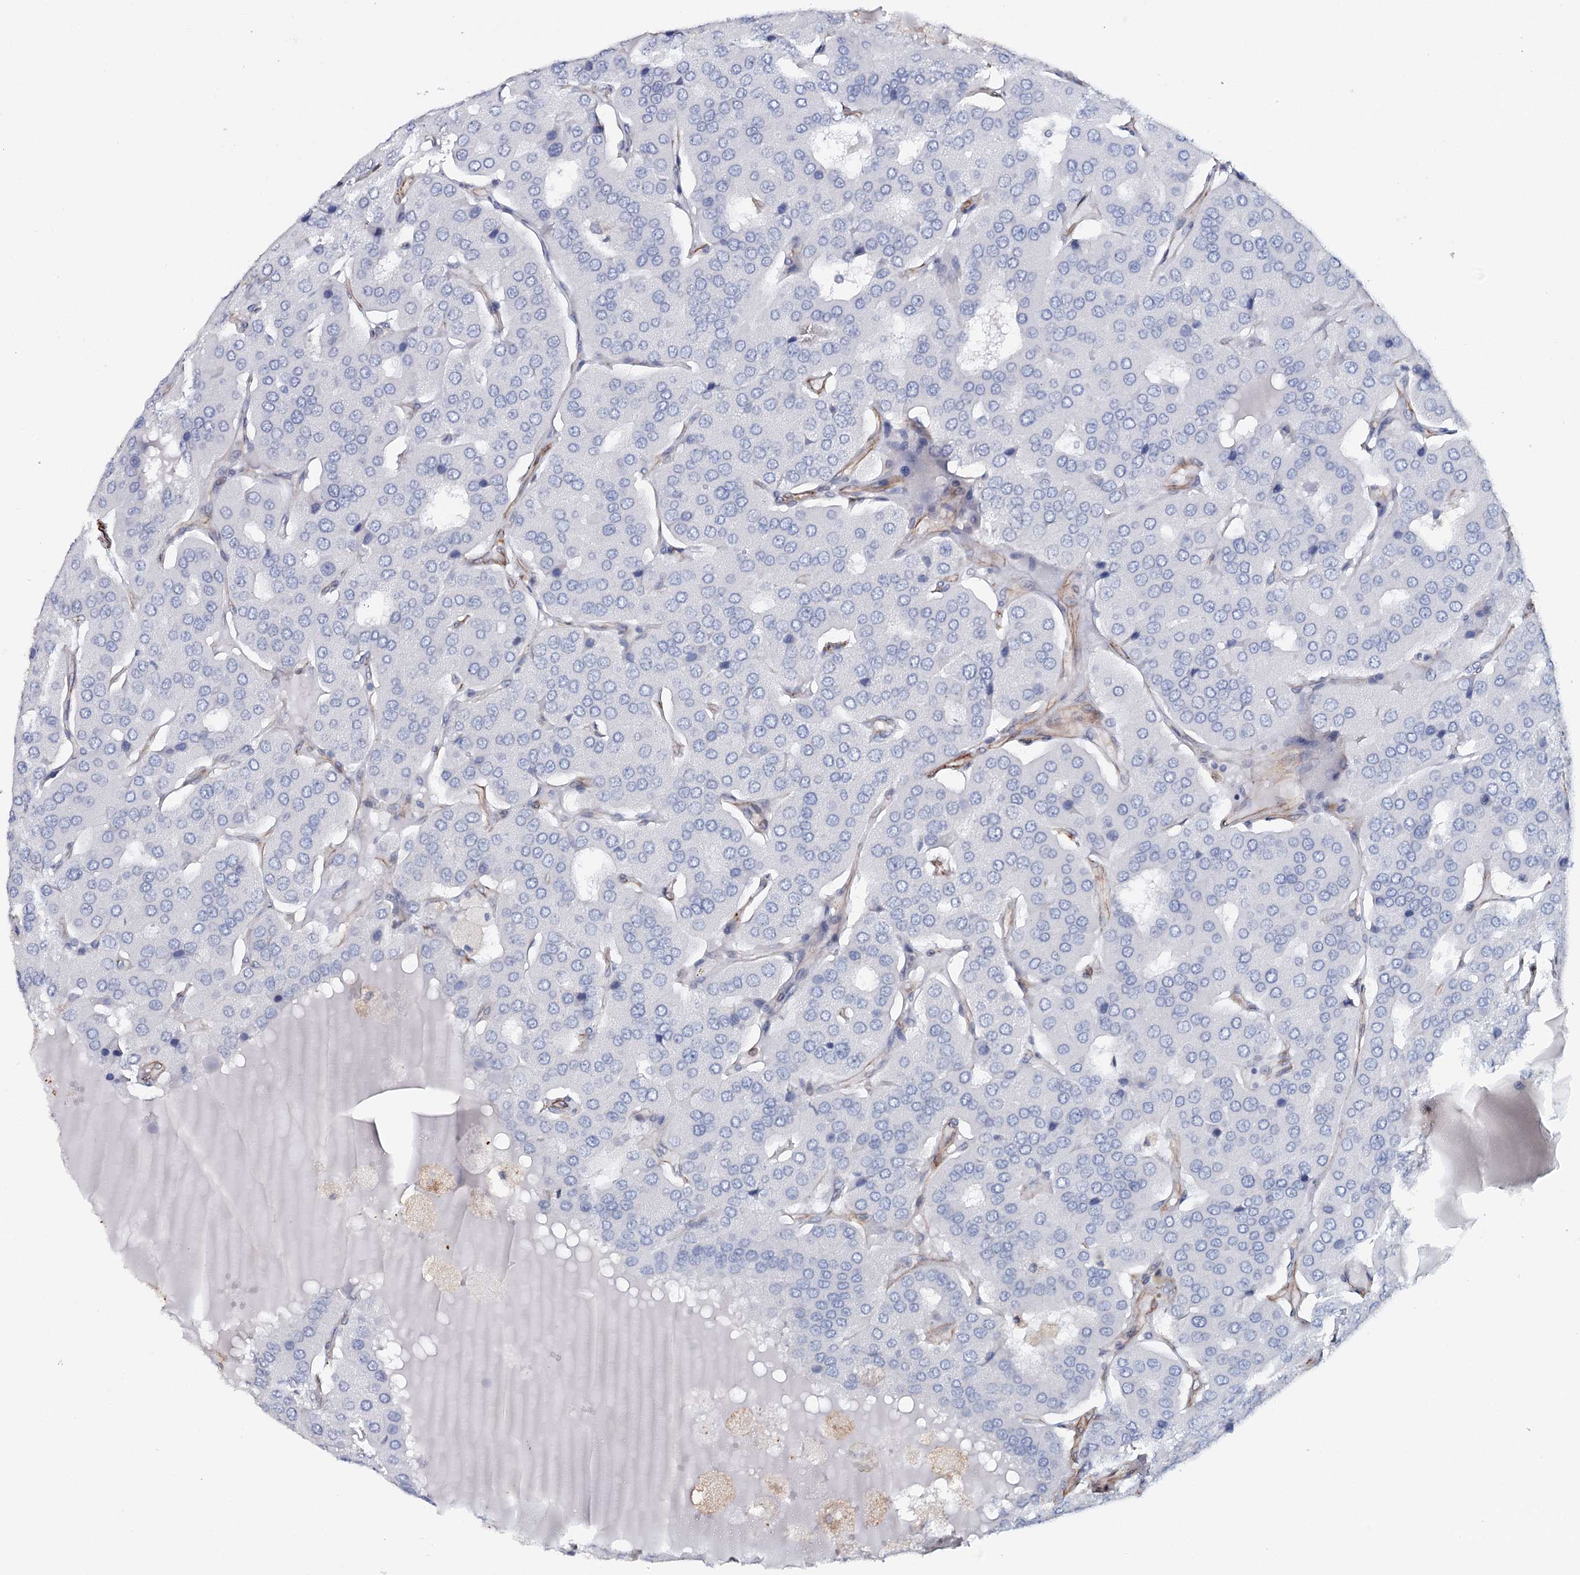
{"staining": {"intensity": "negative", "quantity": "none", "location": "none"}, "tissue": "parathyroid gland", "cell_type": "Glandular cells", "image_type": "normal", "snomed": [{"axis": "morphology", "description": "Normal tissue, NOS"}, {"axis": "morphology", "description": "Adenoma, NOS"}, {"axis": "topography", "description": "Parathyroid gland"}], "caption": "A micrograph of parathyroid gland stained for a protein exhibits no brown staining in glandular cells. Nuclei are stained in blue.", "gene": "SYNPO", "patient": {"sex": "female", "age": 86}}